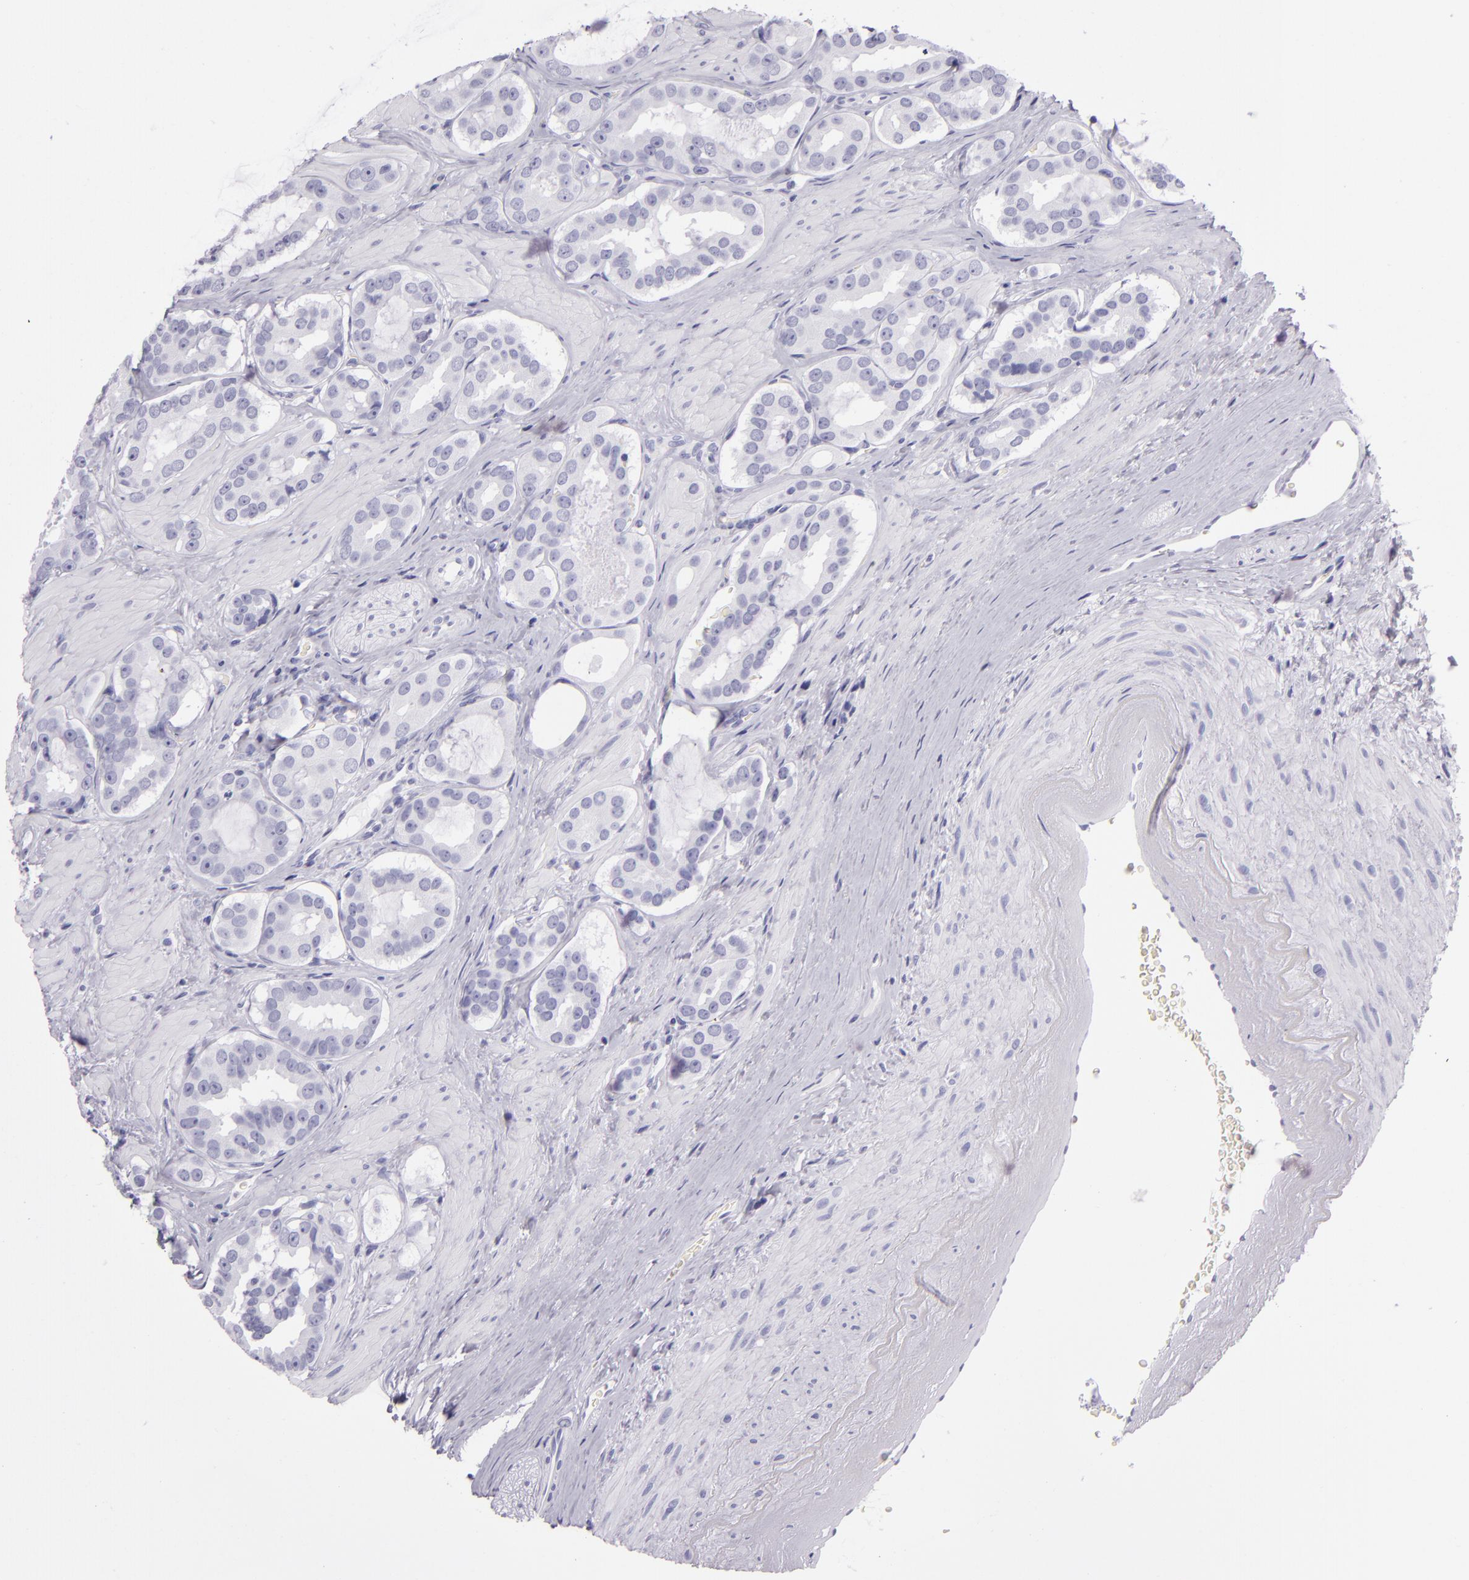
{"staining": {"intensity": "negative", "quantity": "none", "location": "none"}, "tissue": "prostate cancer", "cell_type": "Tumor cells", "image_type": "cancer", "snomed": [{"axis": "morphology", "description": "Adenocarcinoma, Low grade"}, {"axis": "topography", "description": "Prostate"}], "caption": "The histopathology image shows no staining of tumor cells in low-grade adenocarcinoma (prostate). (DAB (3,3'-diaminobenzidine) immunohistochemistry (IHC), high magnification).", "gene": "CR2", "patient": {"sex": "male", "age": 59}}